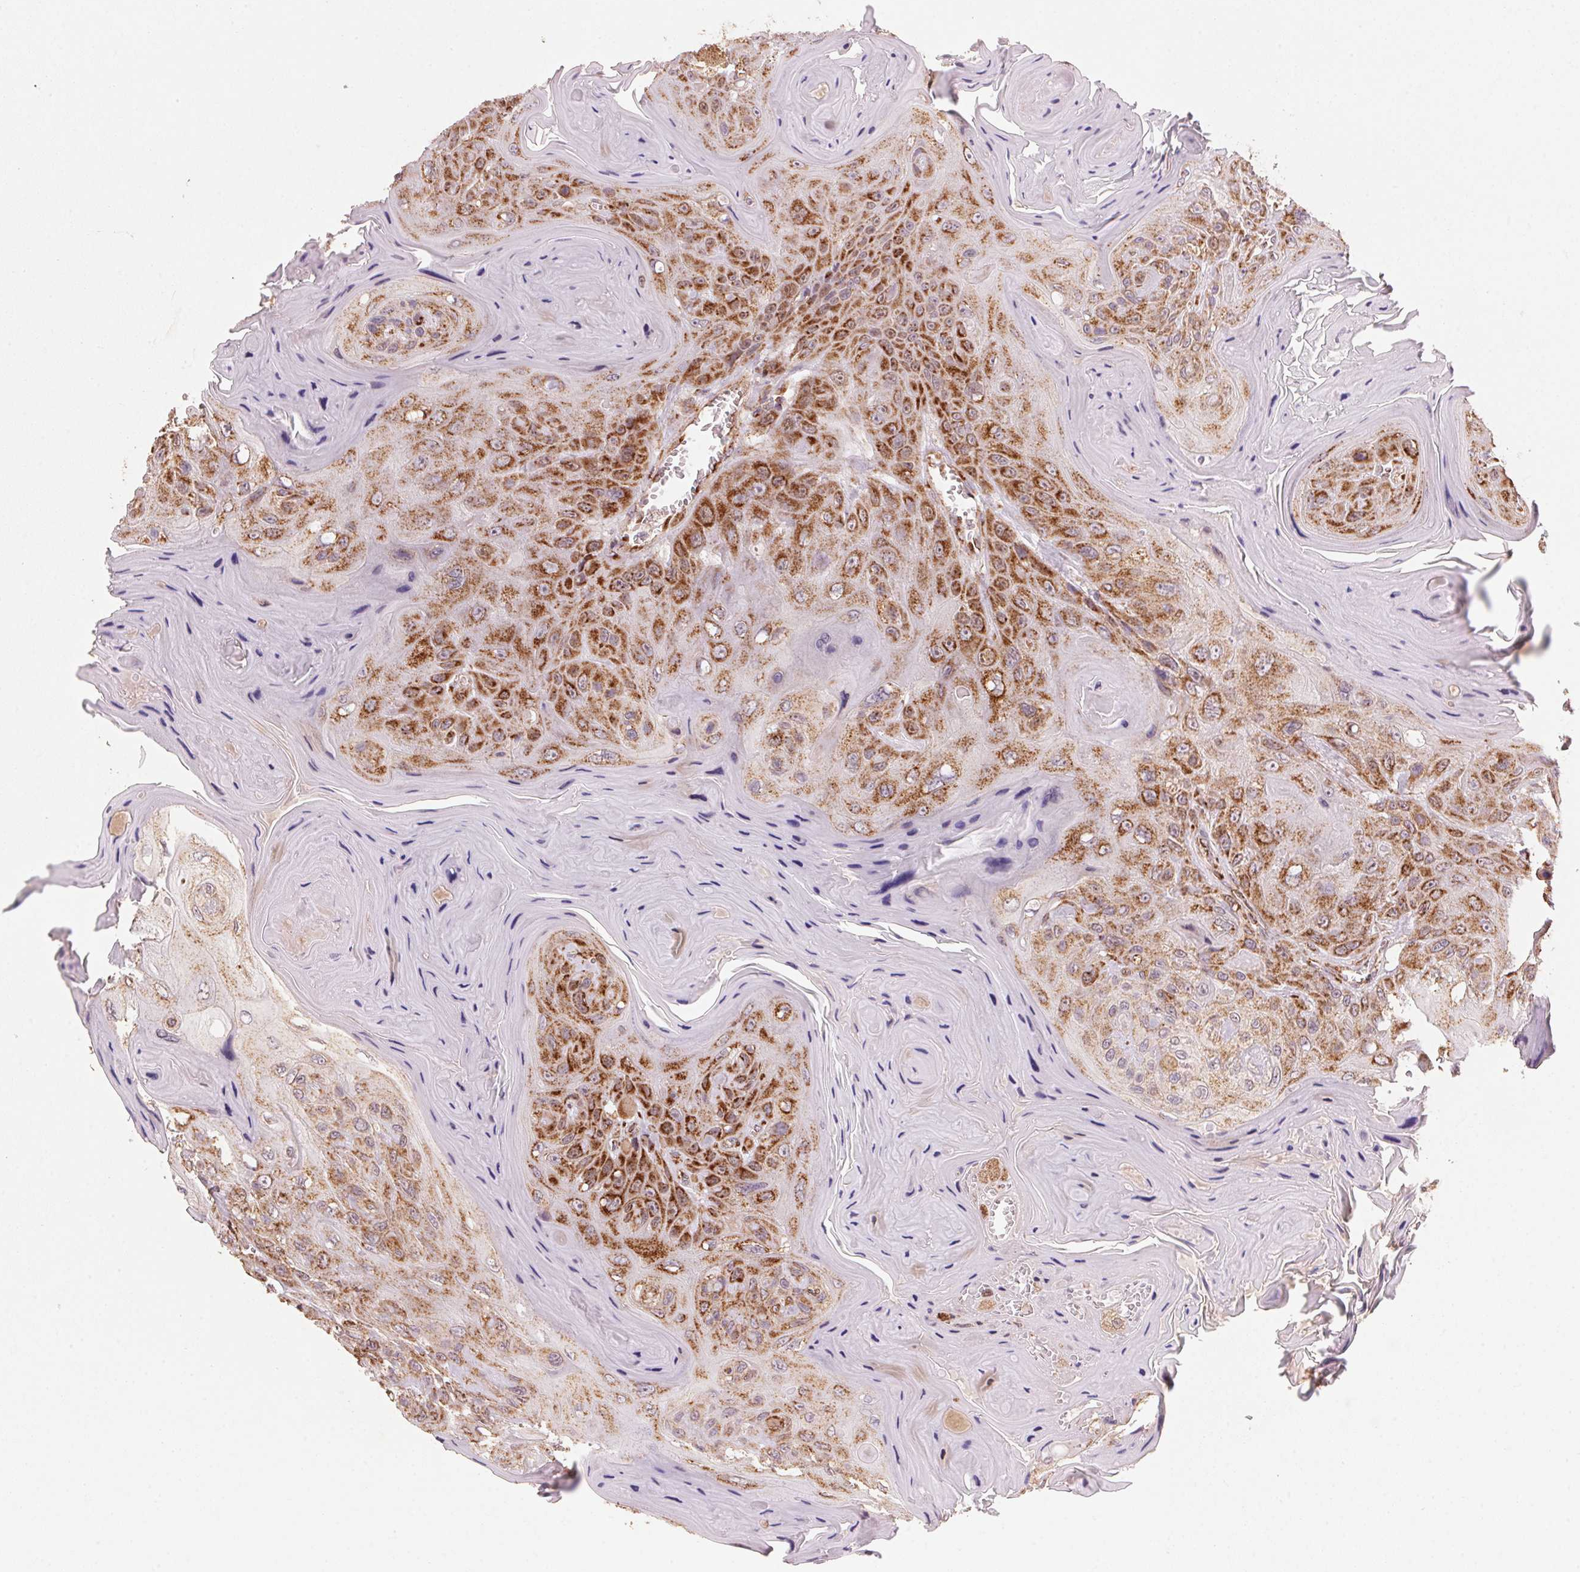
{"staining": {"intensity": "strong", "quantity": ">75%", "location": "cytoplasmic/membranous"}, "tissue": "head and neck cancer", "cell_type": "Tumor cells", "image_type": "cancer", "snomed": [{"axis": "morphology", "description": "Squamous cell carcinoma, NOS"}, {"axis": "topography", "description": "Head-Neck"}], "caption": "Squamous cell carcinoma (head and neck) tissue demonstrates strong cytoplasmic/membranous positivity in approximately >75% of tumor cells The staining was performed using DAB to visualize the protein expression in brown, while the nuclei were stained in blue with hematoxylin (Magnification: 20x).", "gene": "TOMM70", "patient": {"sex": "female", "age": 59}}